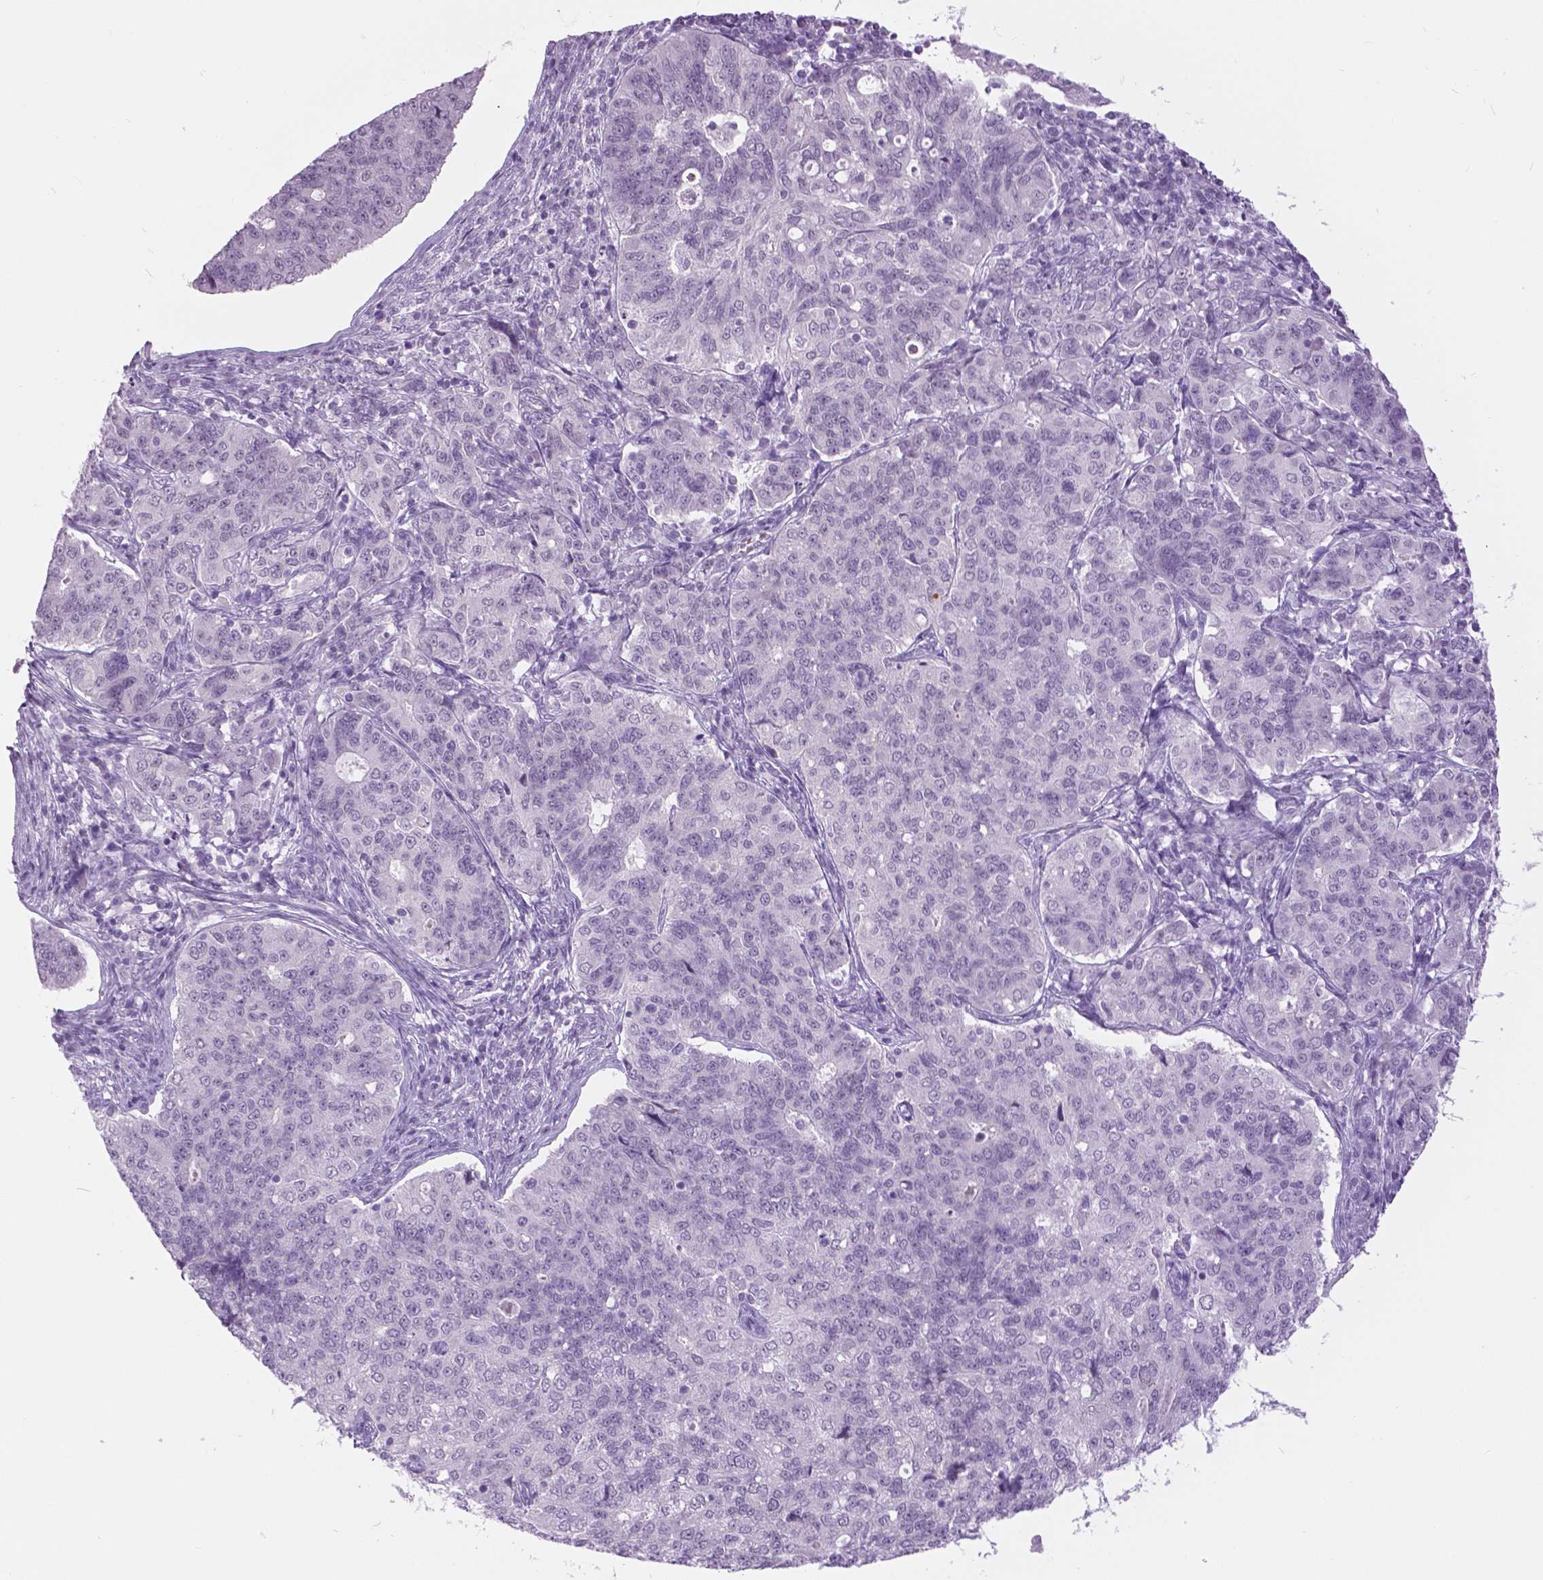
{"staining": {"intensity": "negative", "quantity": "none", "location": "none"}, "tissue": "endometrial cancer", "cell_type": "Tumor cells", "image_type": "cancer", "snomed": [{"axis": "morphology", "description": "Adenocarcinoma, NOS"}, {"axis": "topography", "description": "Endometrium"}], "caption": "Protein analysis of endometrial cancer (adenocarcinoma) demonstrates no significant staining in tumor cells. (Brightfield microscopy of DAB (3,3'-diaminobenzidine) immunohistochemistry (IHC) at high magnification).", "gene": "MYOM1", "patient": {"sex": "female", "age": 43}}